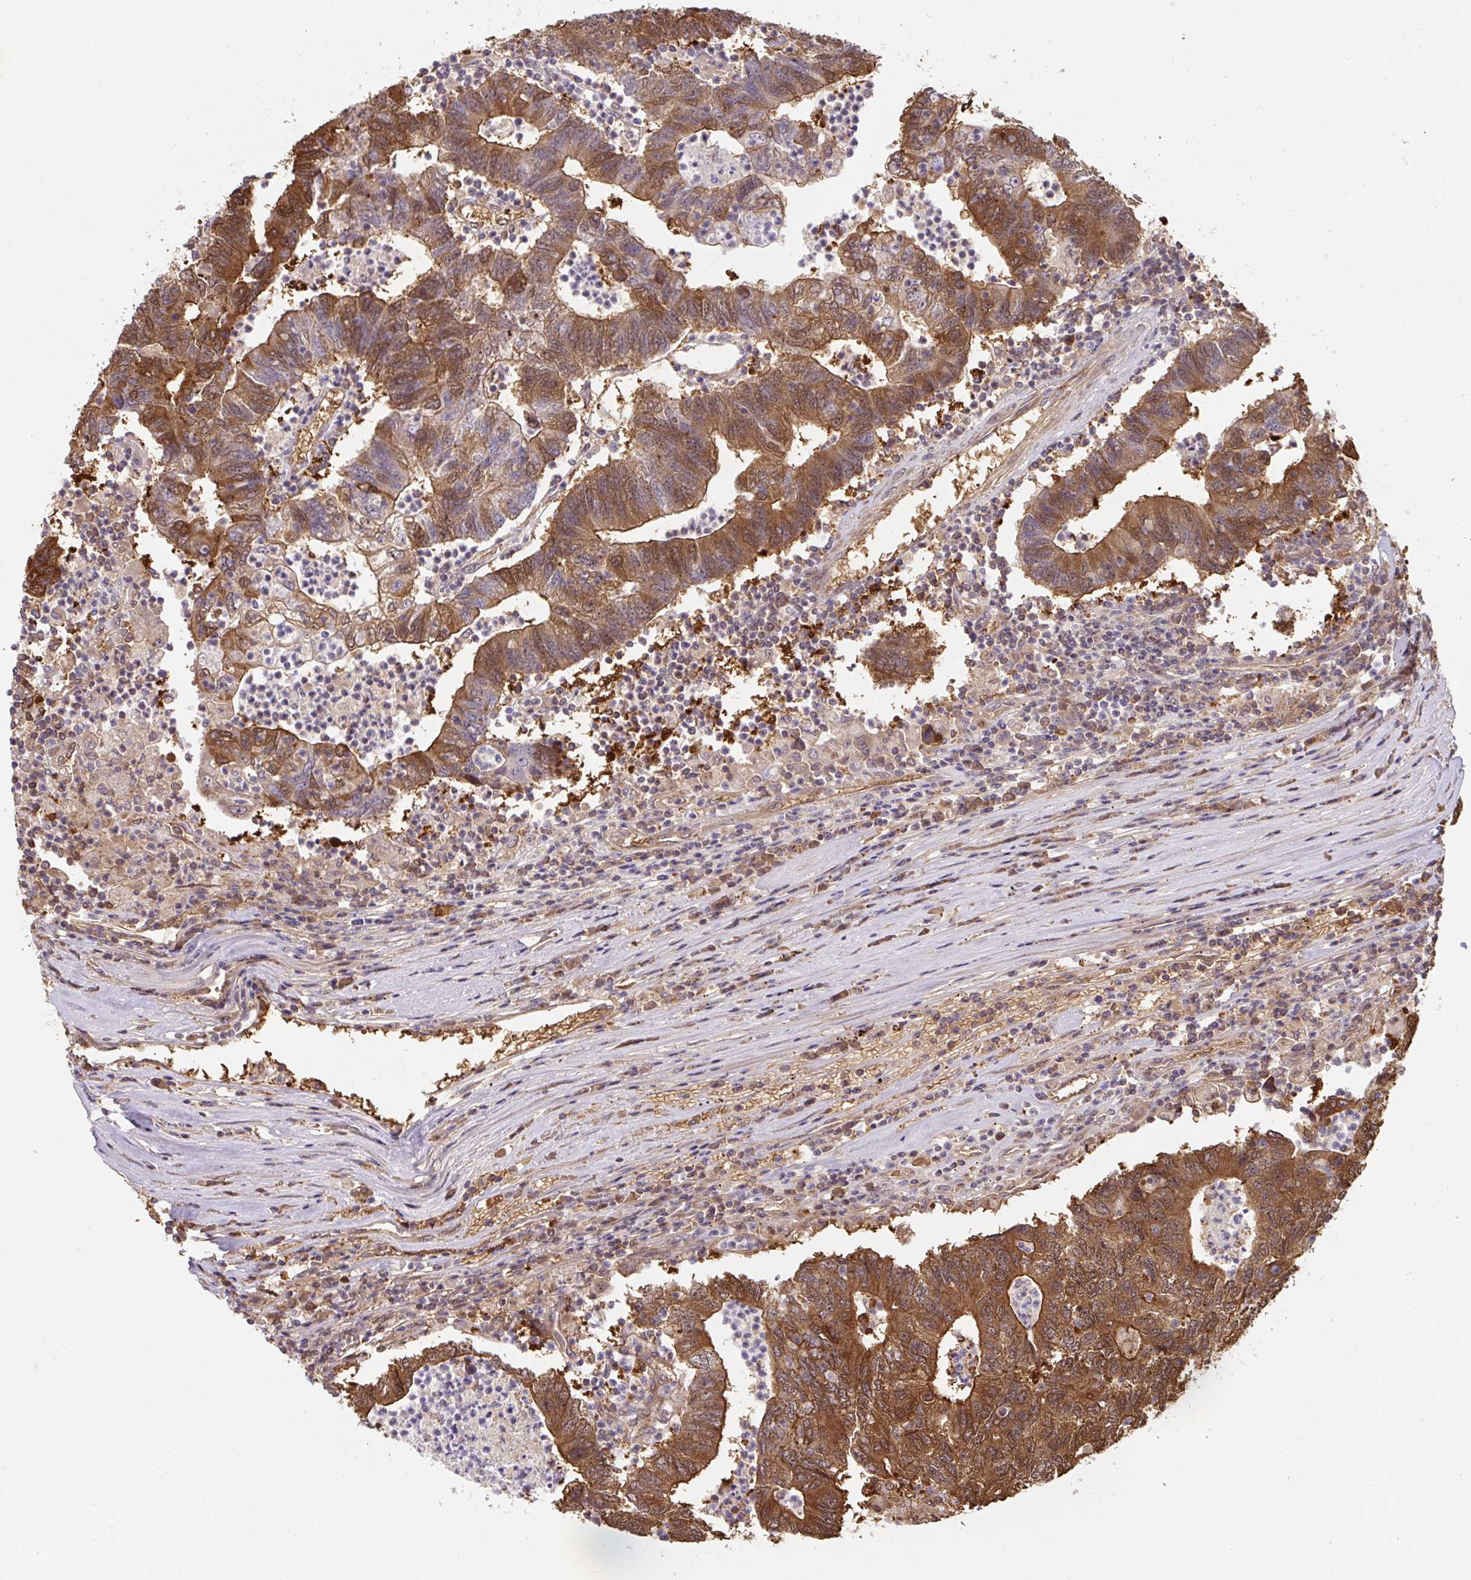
{"staining": {"intensity": "strong", "quantity": ">75%", "location": "cytoplasmic/membranous"}, "tissue": "colorectal cancer", "cell_type": "Tumor cells", "image_type": "cancer", "snomed": [{"axis": "morphology", "description": "Adenocarcinoma, NOS"}, {"axis": "topography", "description": "Colon"}], "caption": "A high amount of strong cytoplasmic/membranous positivity is appreciated in approximately >75% of tumor cells in colorectal adenocarcinoma tissue.", "gene": "ST13", "patient": {"sex": "female", "age": 48}}